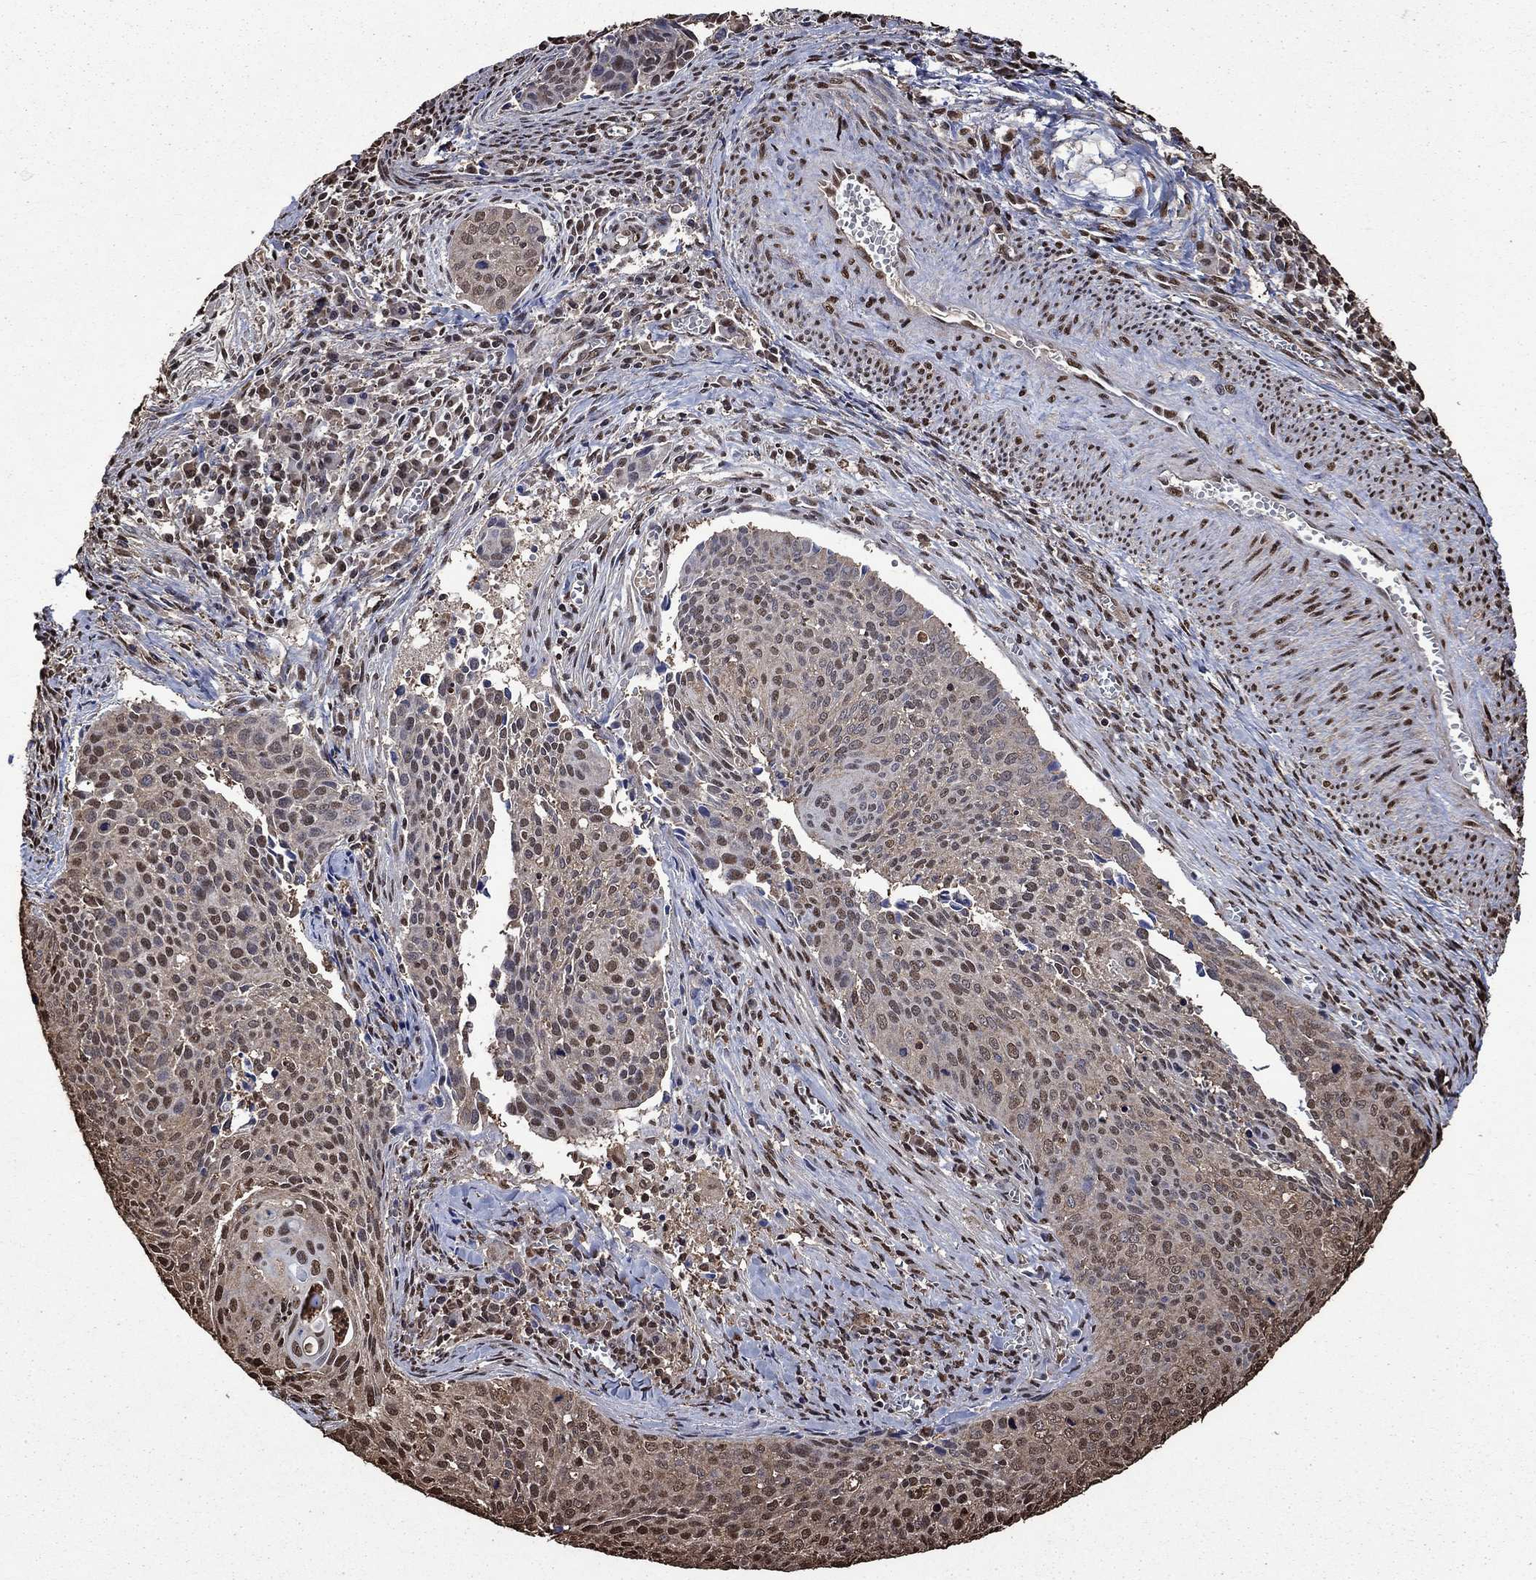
{"staining": {"intensity": "moderate", "quantity": "<25%", "location": "nuclear"}, "tissue": "cervical cancer", "cell_type": "Tumor cells", "image_type": "cancer", "snomed": [{"axis": "morphology", "description": "Squamous cell carcinoma, NOS"}, {"axis": "topography", "description": "Cervix"}], "caption": "Moderate nuclear staining for a protein is present in about <25% of tumor cells of cervical cancer (squamous cell carcinoma) using IHC.", "gene": "GAPDH", "patient": {"sex": "female", "age": 29}}